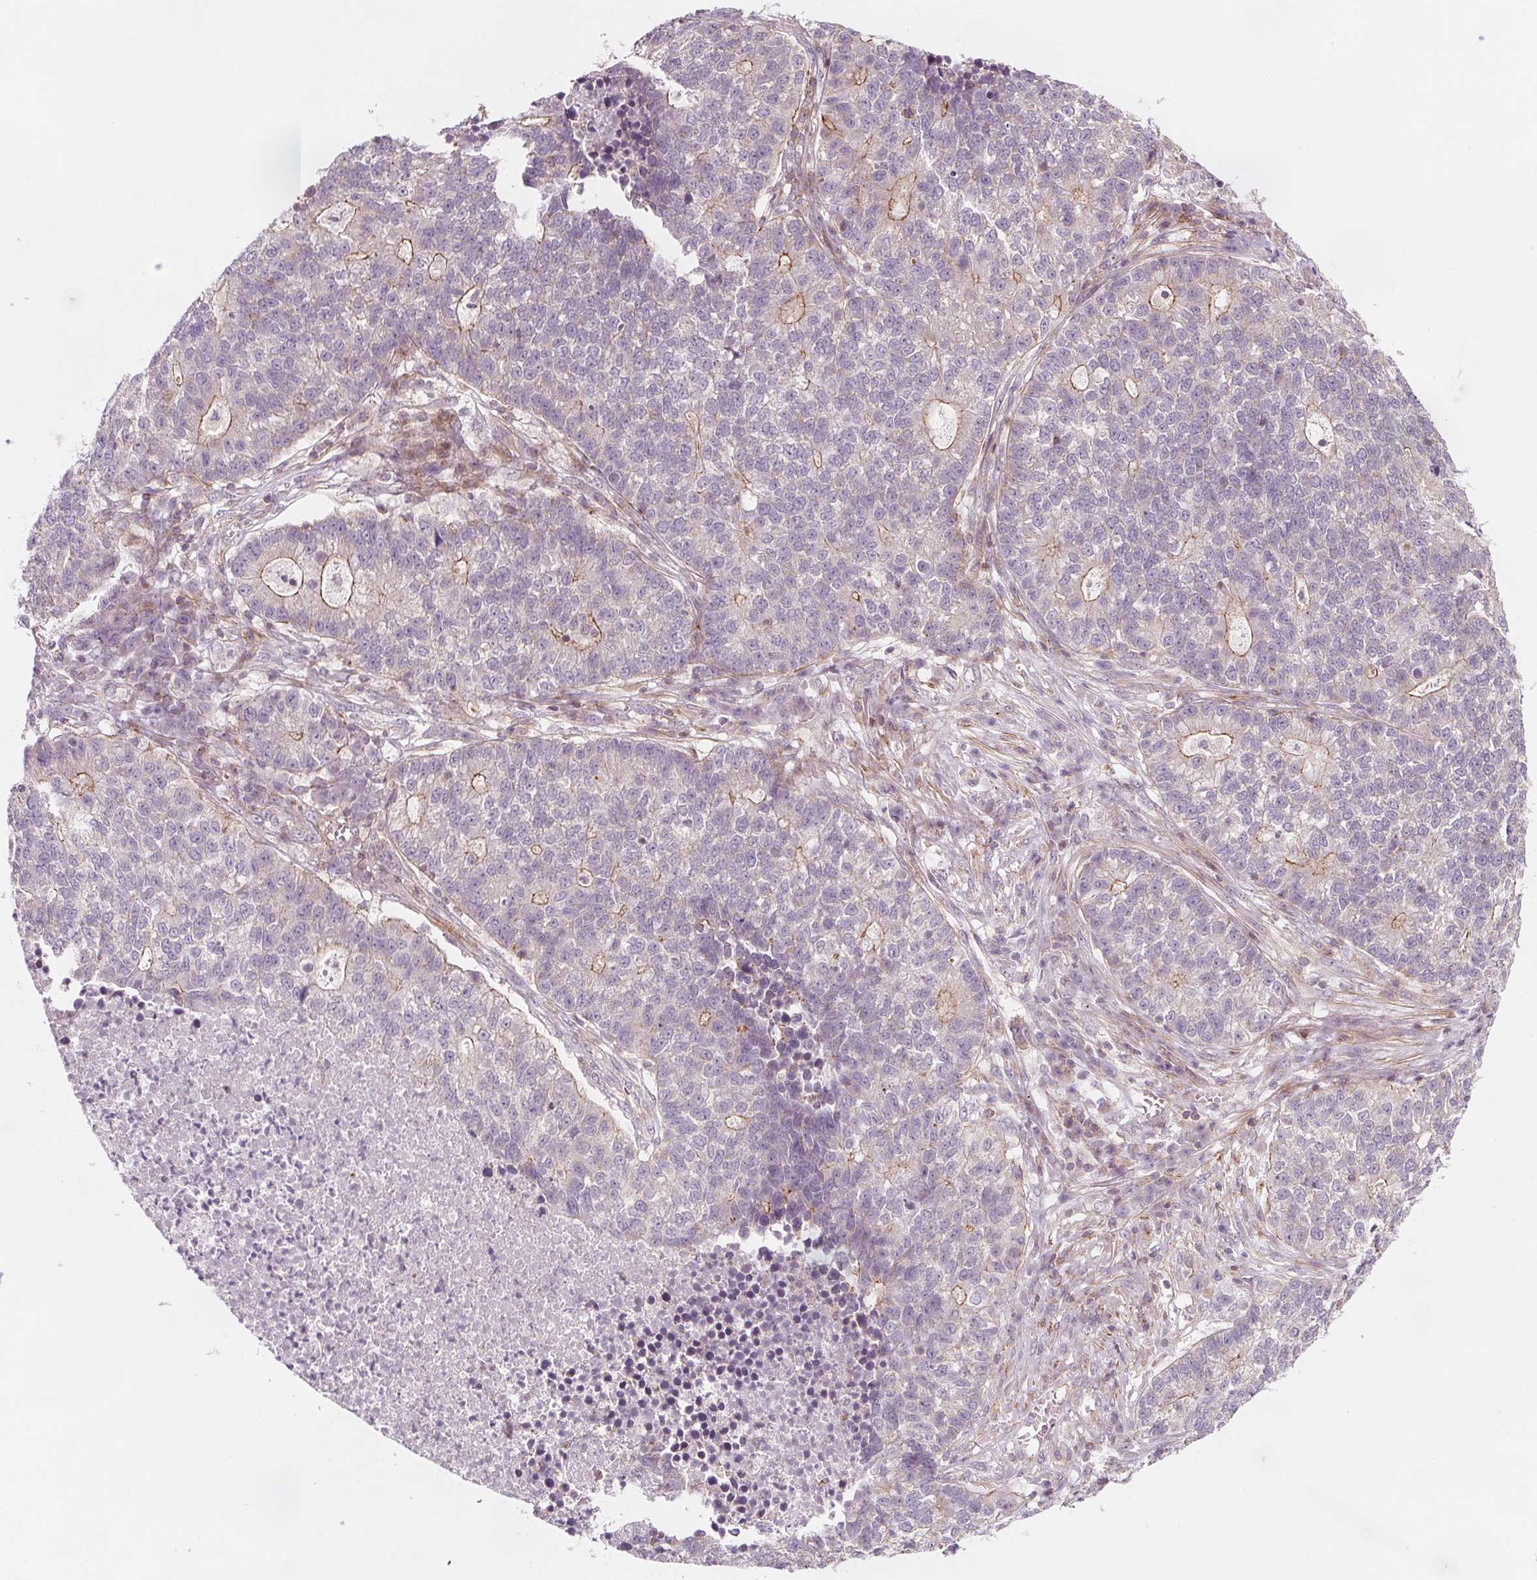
{"staining": {"intensity": "weak", "quantity": "<25%", "location": "cytoplasmic/membranous"}, "tissue": "lung cancer", "cell_type": "Tumor cells", "image_type": "cancer", "snomed": [{"axis": "morphology", "description": "Adenocarcinoma, NOS"}, {"axis": "topography", "description": "Lung"}], "caption": "This micrograph is of lung cancer stained with IHC to label a protein in brown with the nuclei are counter-stained blue. There is no expression in tumor cells.", "gene": "ADAM33", "patient": {"sex": "male", "age": 57}}